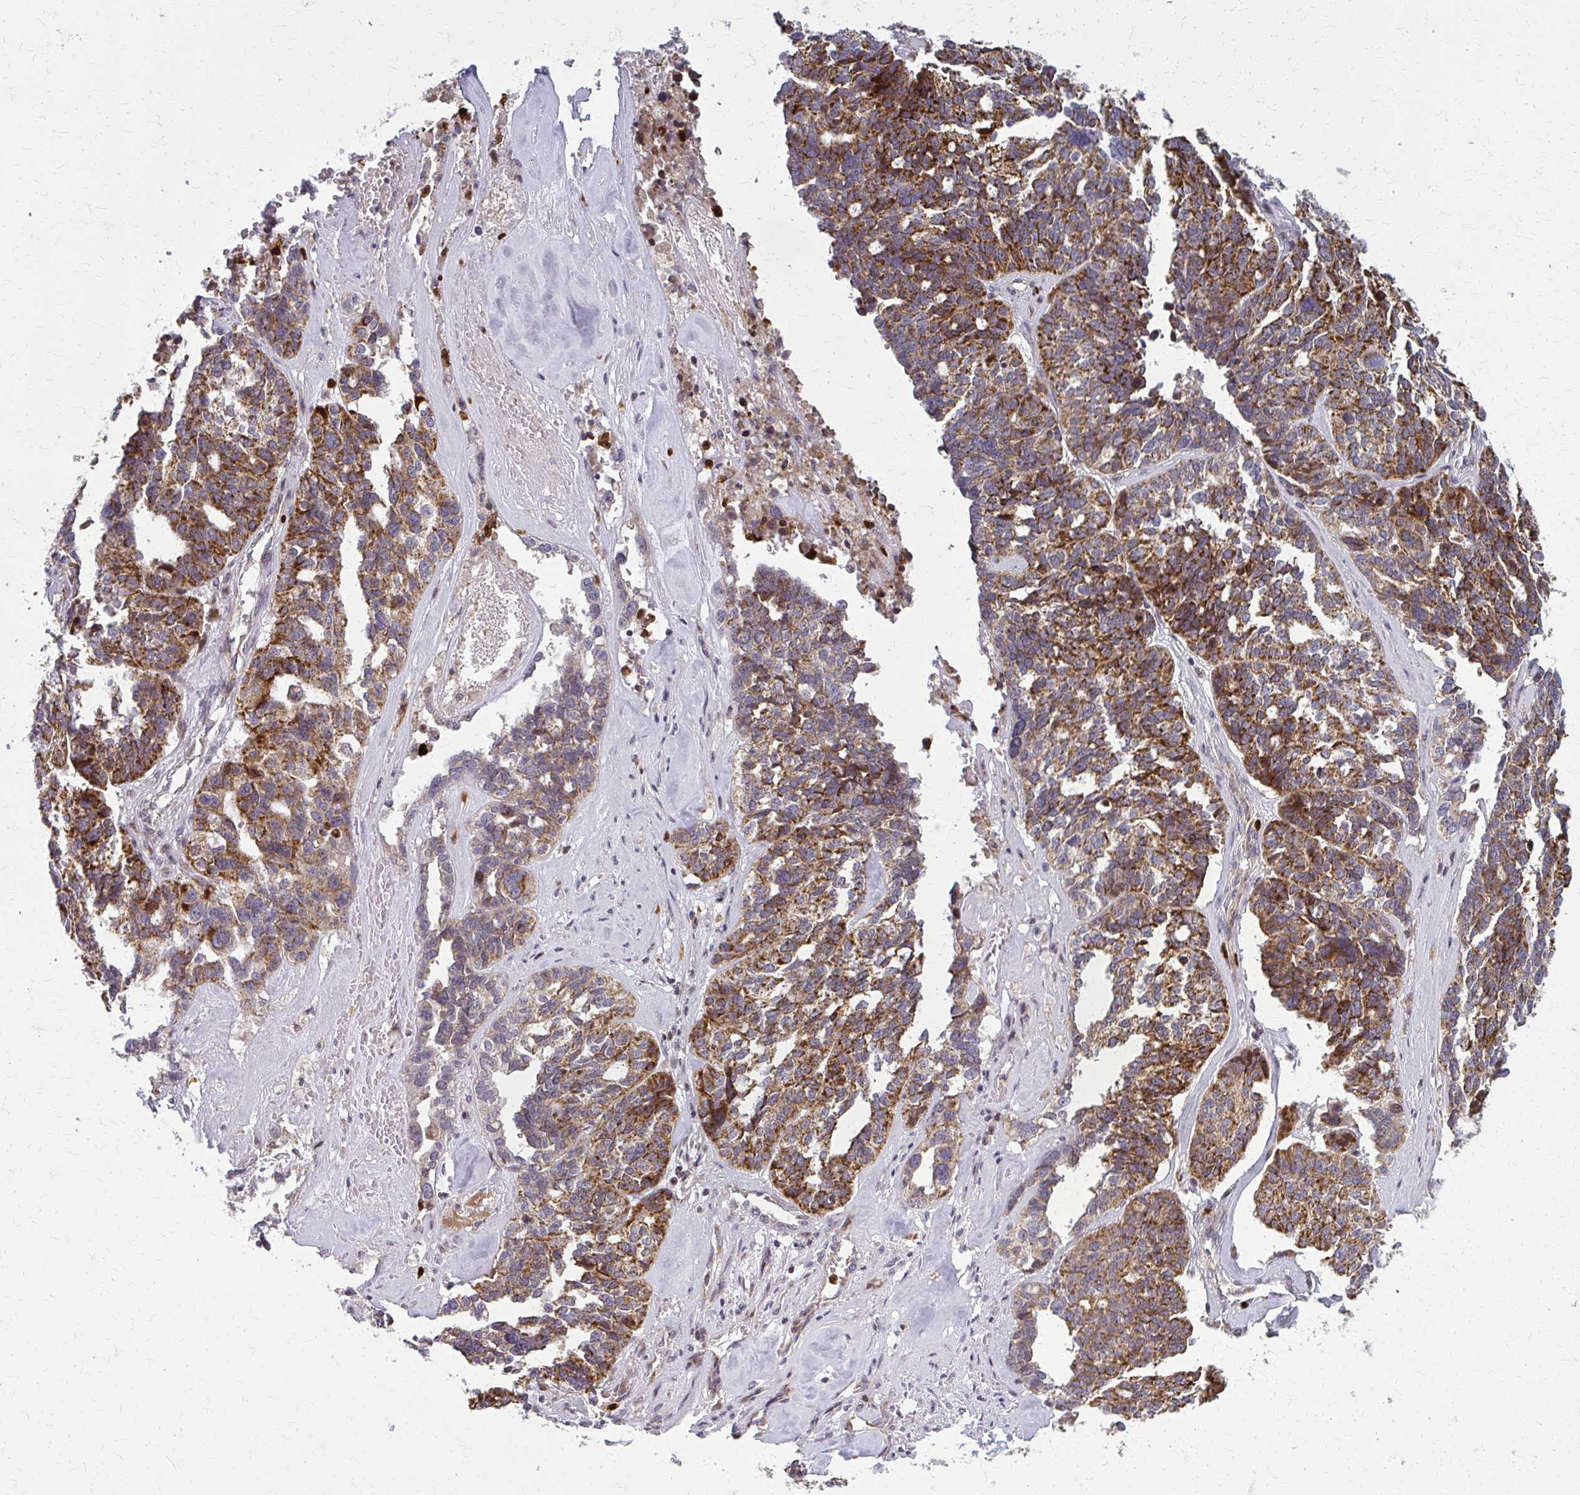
{"staining": {"intensity": "moderate", "quantity": ">75%", "location": "cytoplasmic/membranous"}, "tissue": "ovarian cancer", "cell_type": "Tumor cells", "image_type": "cancer", "snomed": [{"axis": "morphology", "description": "Cystadenocarcinoma, serous, NOS"}, {"axis": "topography", "description": "Ovary"}], "caption": "Ovarian cancer (serous cystadenocarcinoma) stained with a brown dye reveals moderate cytoplasmic/membranous positive positivity in about >75% of tumor cells.", "gene": "MCCC1", "patient": {"sex": "female", "age": 59}}